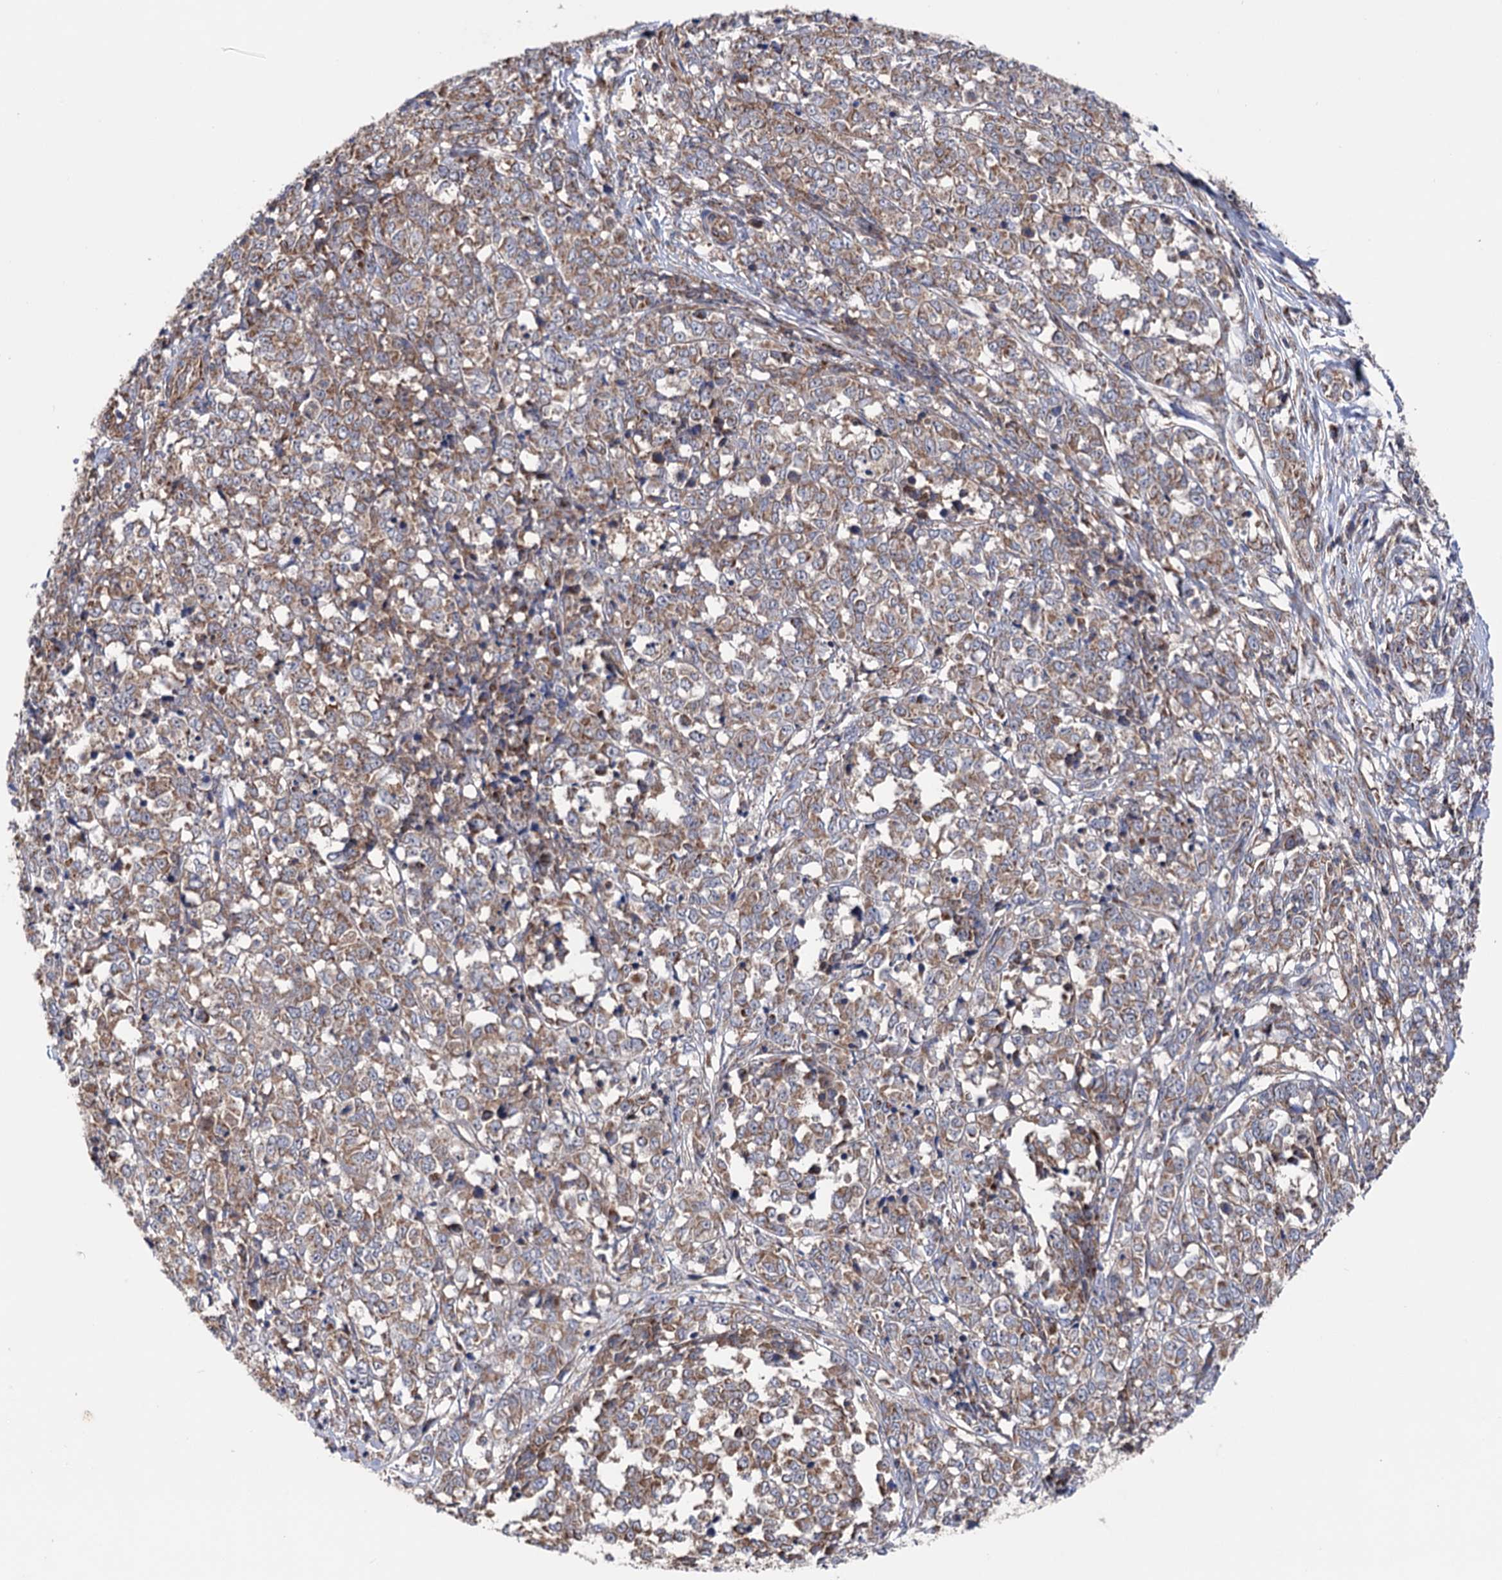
{"staining": {"intensity": "moderate", "quantity": ">75%", "location": "cytoplasmic/membranous"}, "tissue": "melanoma", "cell_type": "Tumor cells", "image_type": "cancer", "snomed": [{"axis": "morphology", "description": "Malignant melanoma, NOS"}, {"axis": "topography", "description": "Skin"}], "caption": "Moderate cytoplasmic/membranous staining for a protein is seen in approximately >75% of tumor cells of melanoma using IHC.", "gene": "SUCLA2", "patient": {"sex": "female", "age": 72}}